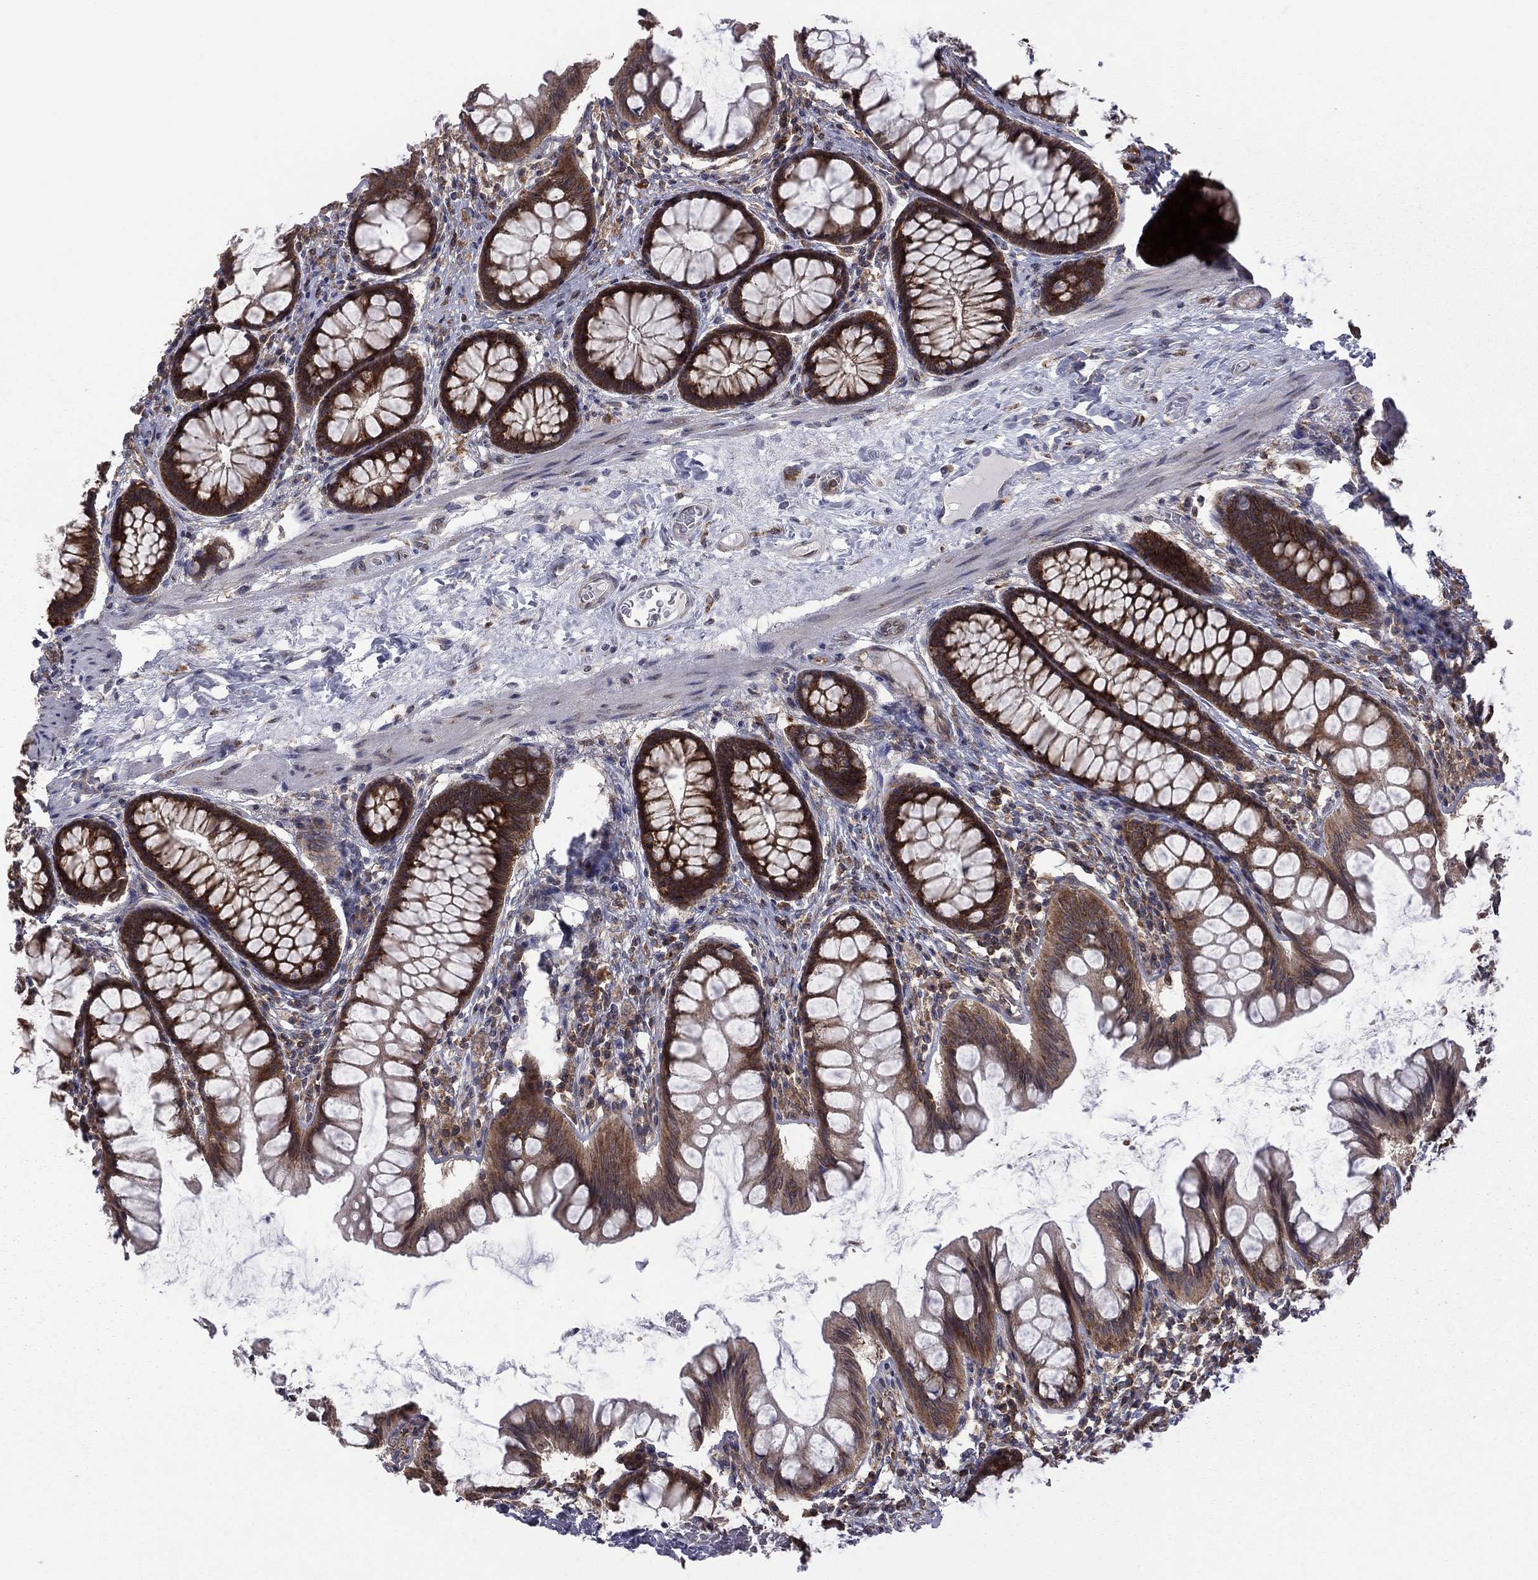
{"staining": {"intensity": "negative", "quantity": "none", "location": "none"}, "tissue": "colon", "cell_type": "Endothelial cells", "image_type": "normal", "snomed": [{"axis": "morphology", "description": "Normal tissue, NOS"}, {"axis": "topography", "description": "Colon"}], "caption": "Immunohistochemical staining of unremarkable human colon reveals no significant staining in endothelial cells.", "gene": "NAA50", "patient": {"sex": "female", "age": 65}}